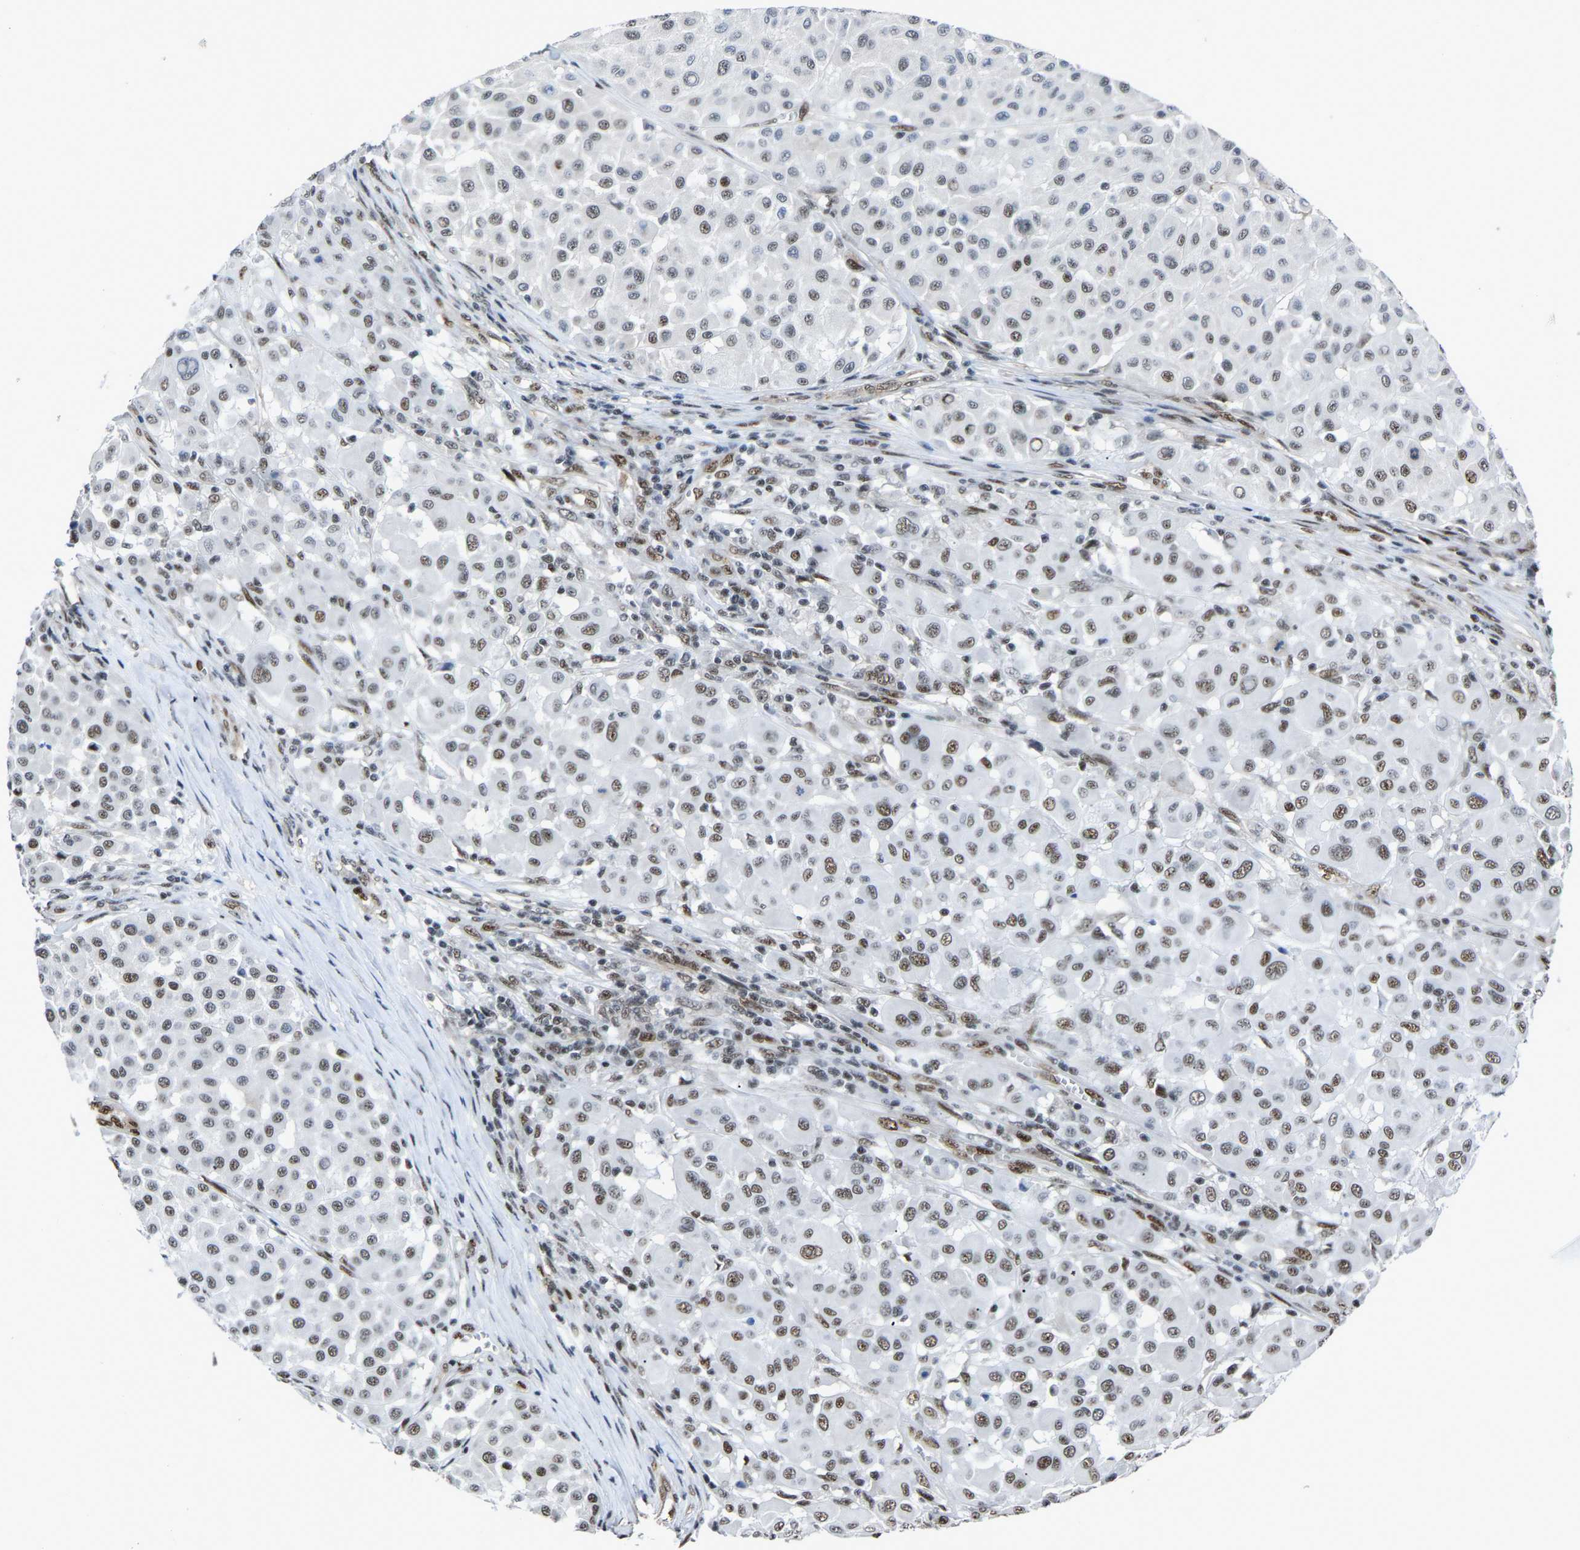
{"staining": {"intensity": "moderate", "quantity": "25%-75%", "location": "nuclear"}, "tissue": "melanoma", "cell_type": "Tumor cells", "image_type": "cancer", "snomed": [{"axis": "morphology", "description": "Malignant melanoma, Metastatic site"}, {"axis": "topography", "description": "Soft tissue"}], "caption": "Moderate nuclear protein positivity is appreciated in approximately 25%-75% of tumor cells in melanoma.", "gene": "DDX5", "patient": {"sex": "male", "age": 41}}